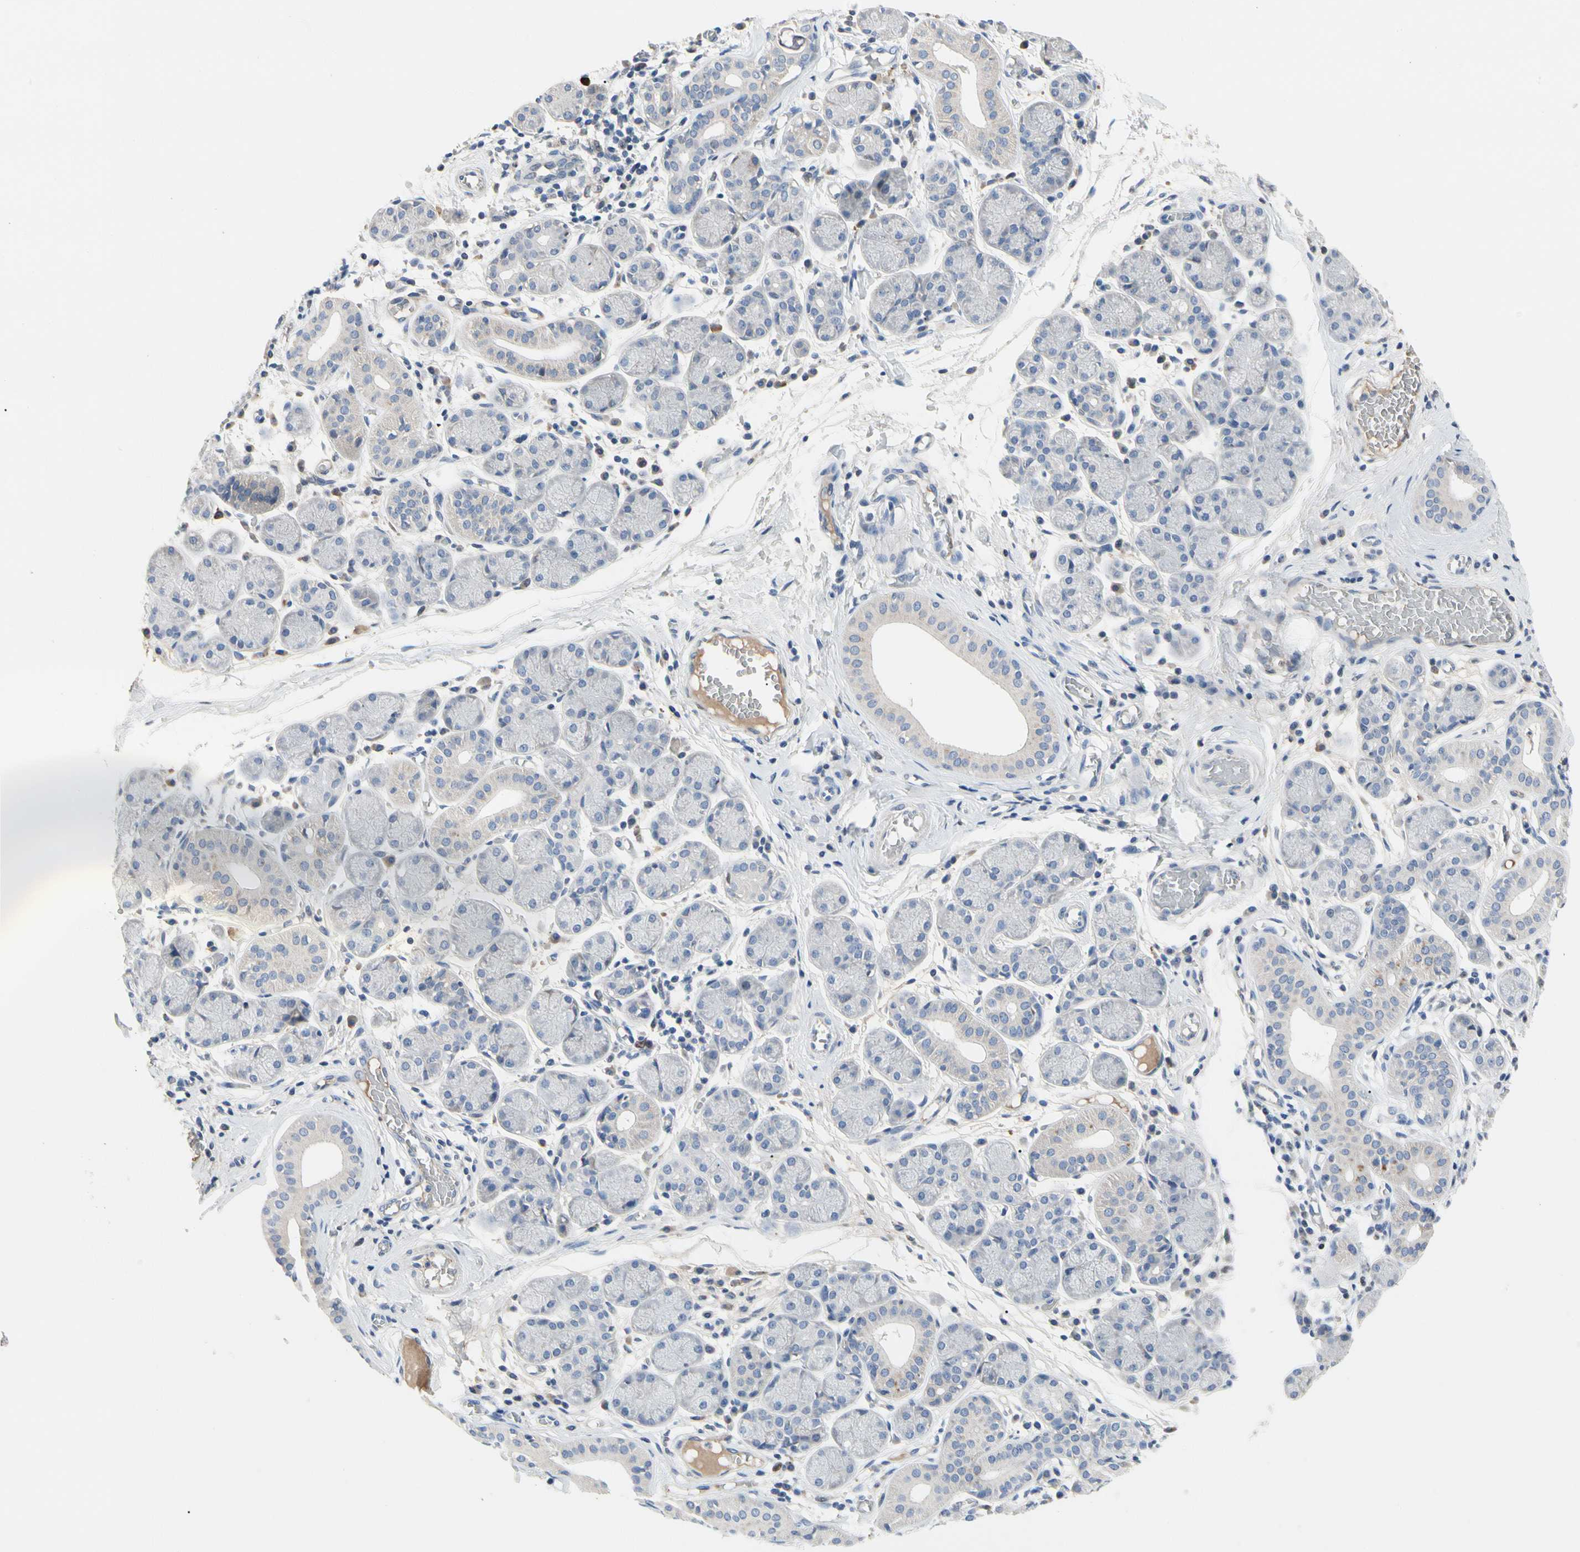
{"staining": {"intensity": "negative", "quantity": "none", "location": "none"}, "tissue": "salivary gland", "cell_type": "Glandular cells", "image_type": "normal", "snomed": [{"axis": "morphology", "description": "Normal tissue, NOS"}, {"axis": "topography", "description": "Salivary gland"}], "caption": "Glandular cells show no significant positivity in unremarkable salivary gland. The staining is performed using DAB brown chromogen with nuclei counter-stained in using hematoxylin.", "gene": "ECRG4", "patient": {"sex": "female", "age": 24}}